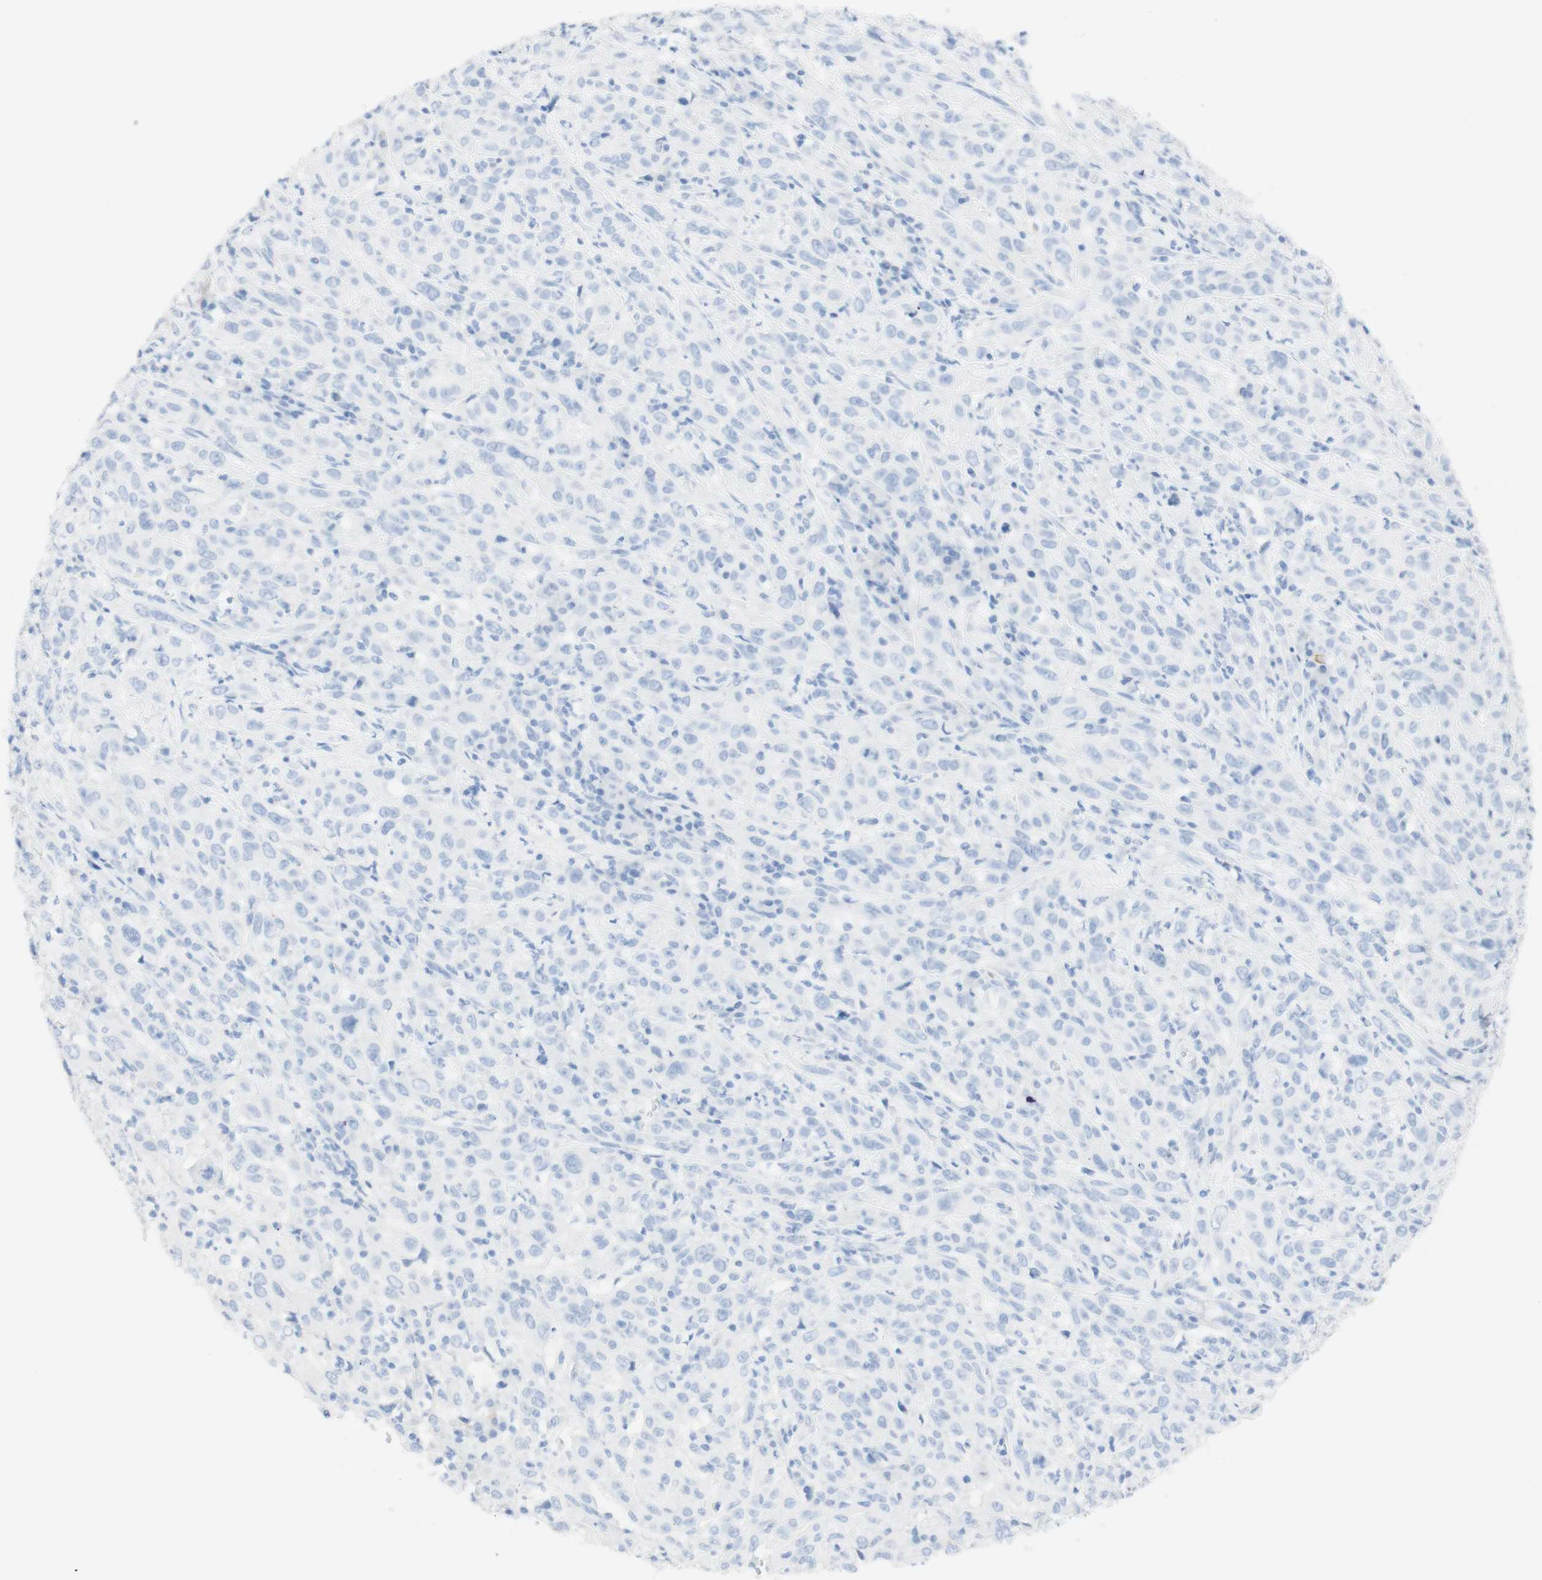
{"staining": {"intensity": "negative", "quantity": "none", "location": "none"}, "tissue": "cervical cancer", "cell_type": "Tumor cells", "image_type": "cancer", "snomed": [{"axis": "morphology", "description": "Squamous cell carcinoma, NOS"}, {"axis": "topography", "description": "Cervix"}], "caption": "Protein analysis of cervical squamous cell carcinoma displays no significant positivity in tumor cells.", "gene": "TPO", "patient": {"sex": "female", "age": 46}}